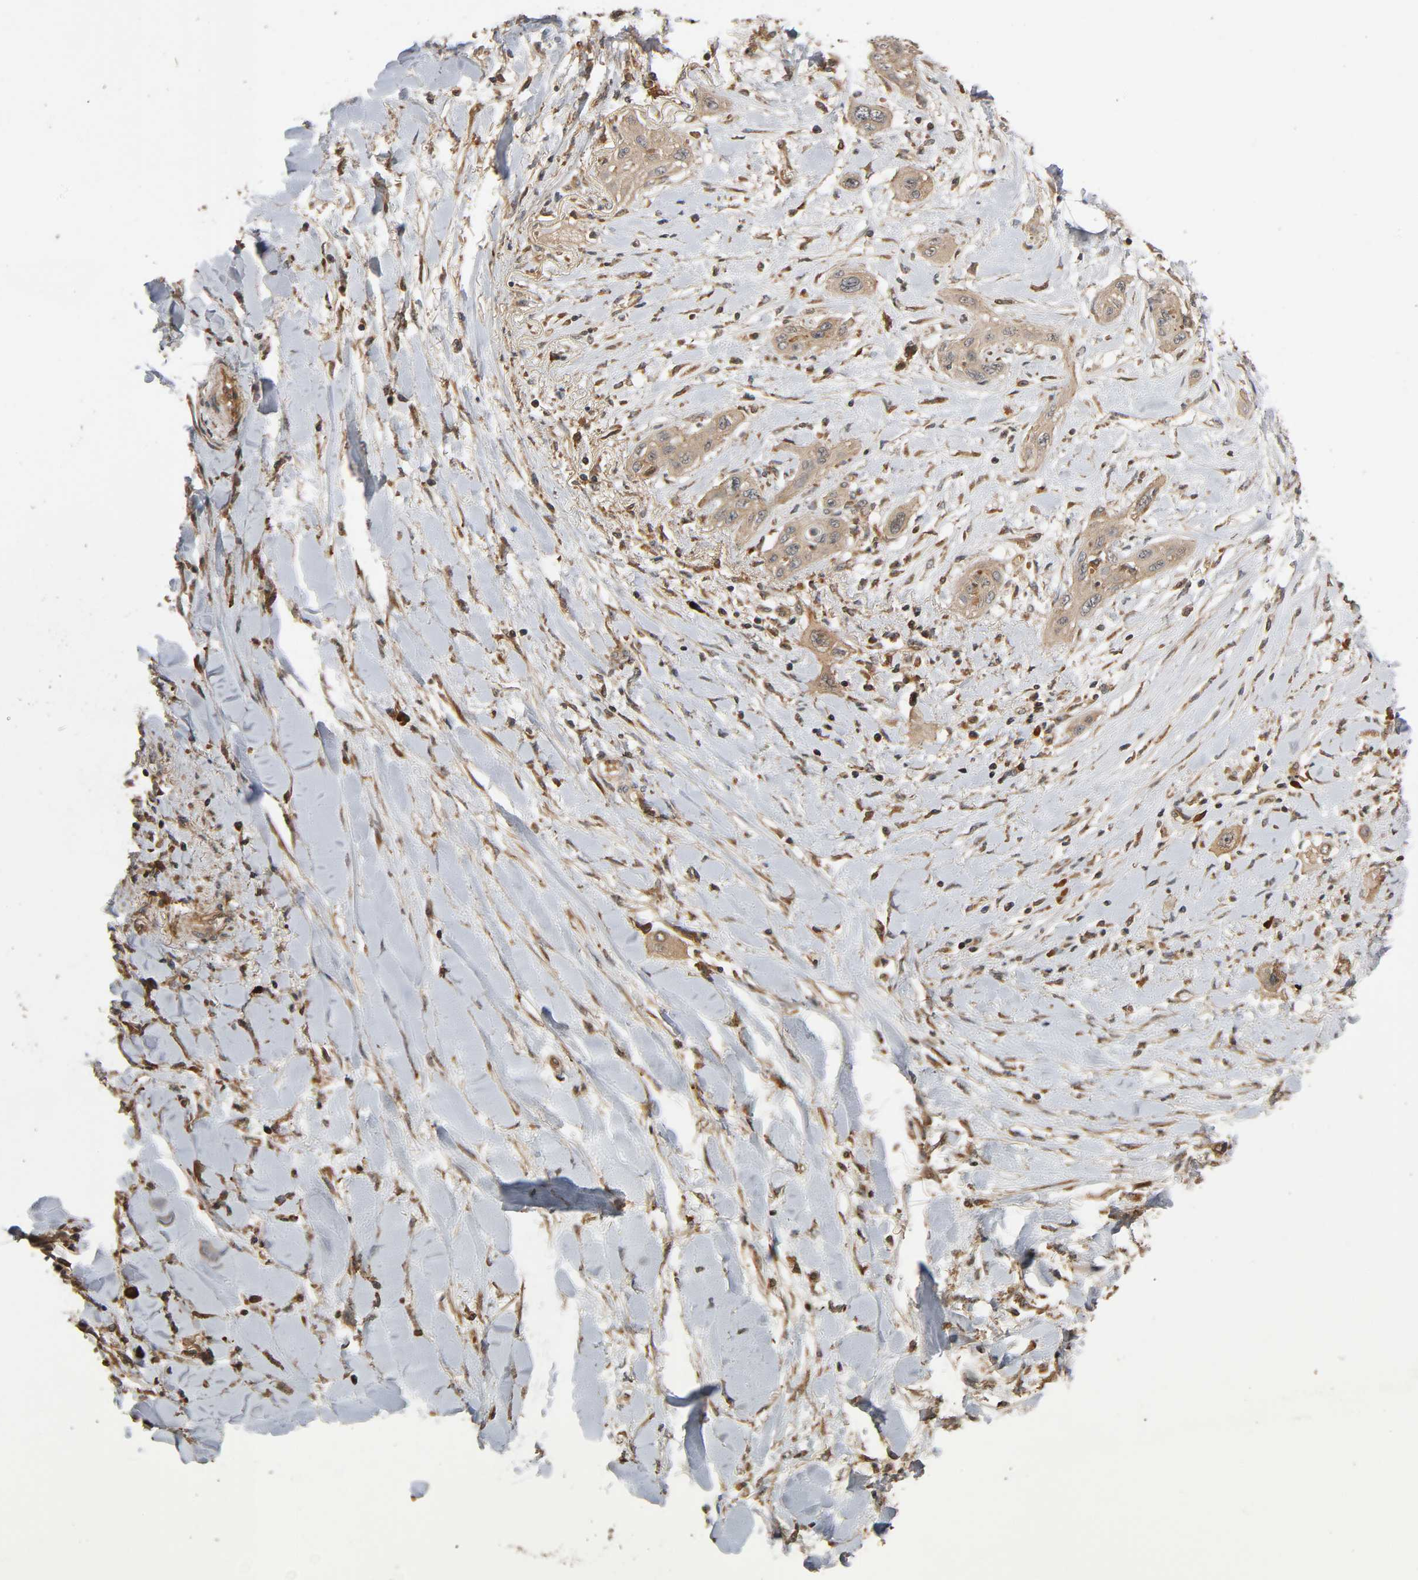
{"staining": {"intensity": "moderate", "quantity": ">75%", "location": "cytoplasmic/membranous"}, "tissue": "lung cancer", "cell_type": "Tumor cells", "image_type": "cancer", "snomed": [{"axis": "morphology", "description": "Squamous cell carcinoma, NOS"}, {"axis": "topography", "description": "Lung"}], "caption": "Protein staining of lung cancer tissue demonstrates moderate cytoplasmic/membranous positivity in about >75% of tumor cells. (IHC, brightfield microscopy, high magnification).", "gene": "MAP3K8", "patient": {"sex": "female", "age": 47}}